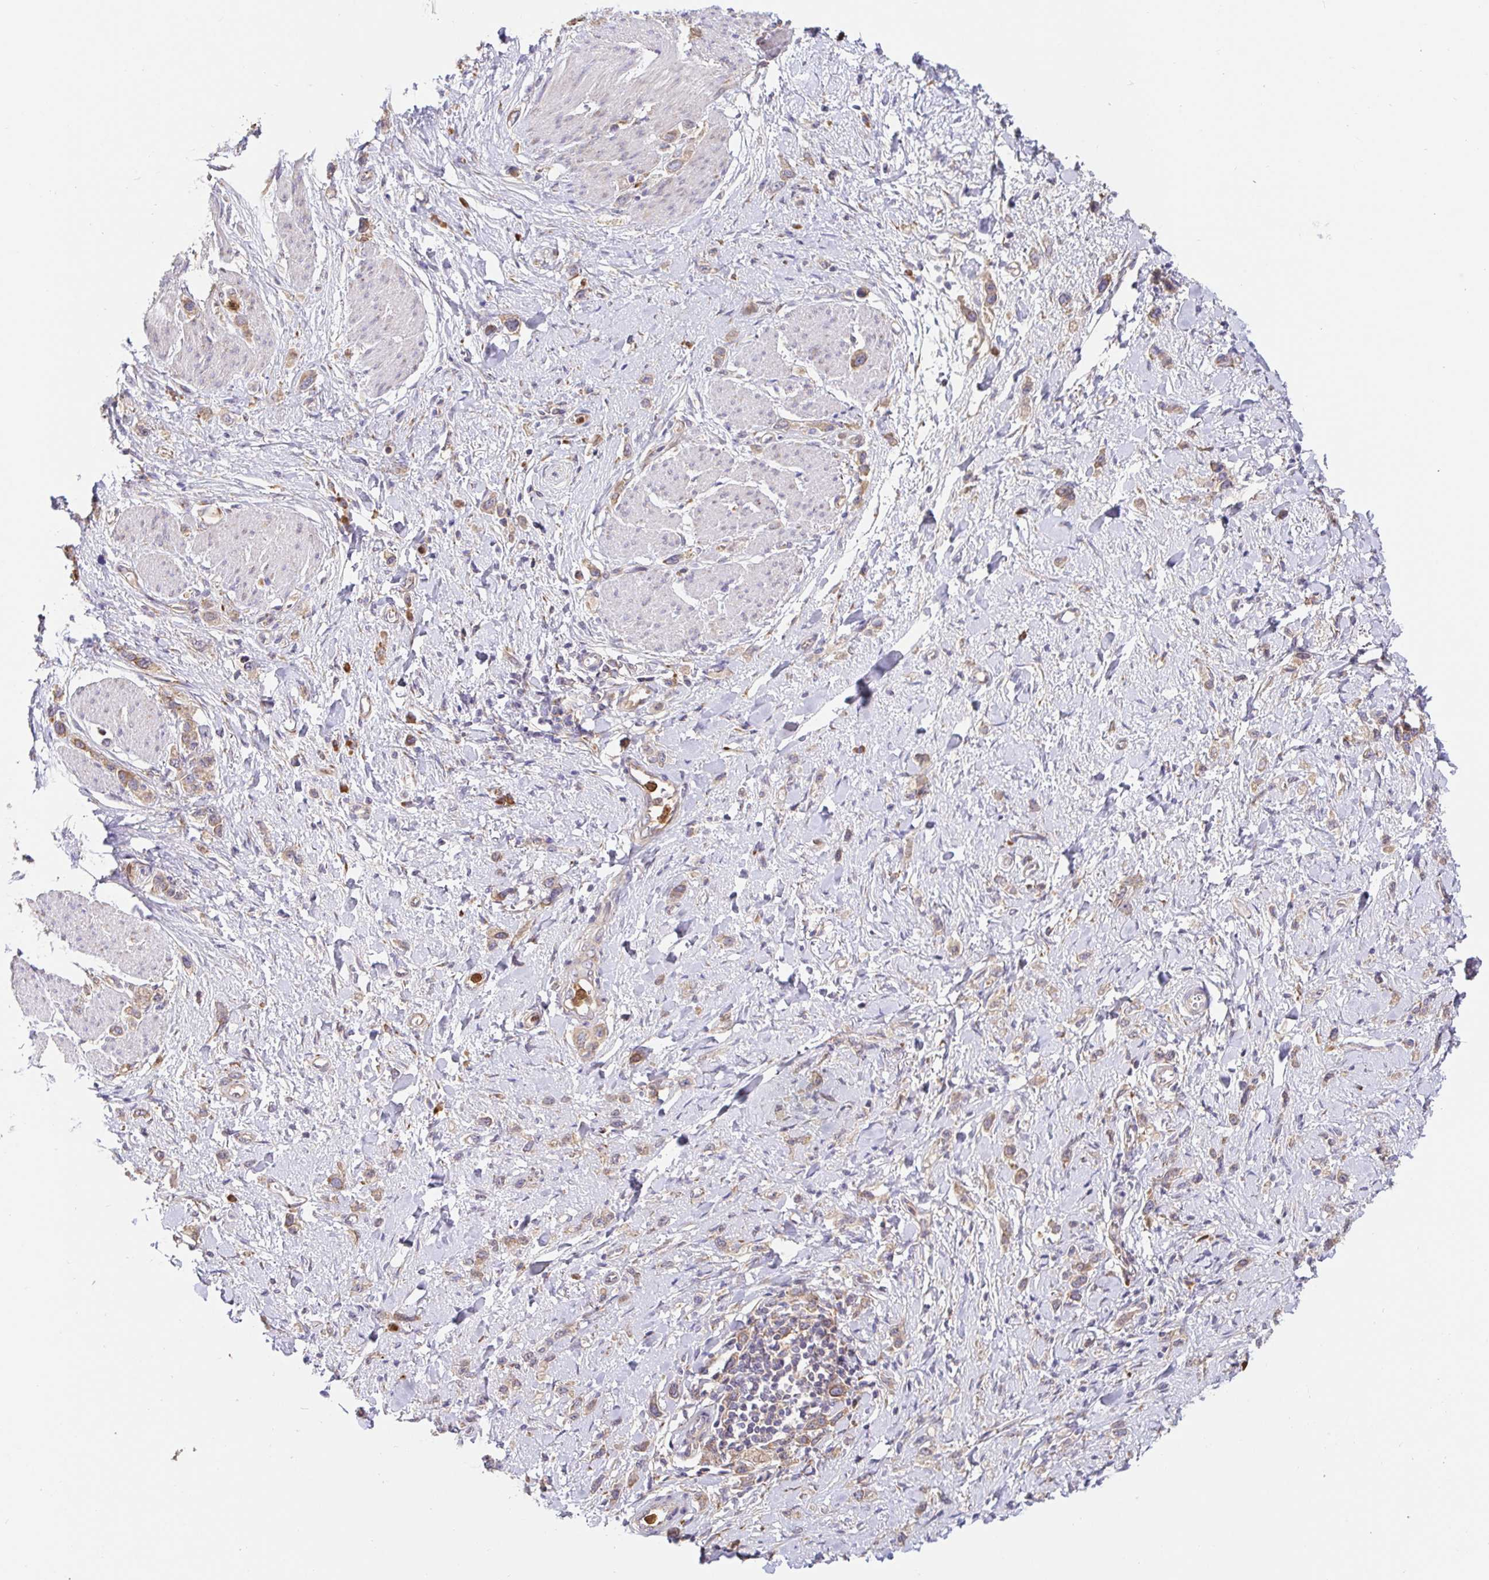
{"staining": {"intensity": "weak", "quantity": ">75%", "location": "cytoplasmic/membranous"}, "tissue": "stomach cancer", "cell_type": "Tumor cells", "image_type": "cancer", "snomed": [{"axis": "morphology", "description": "Adenocarcinoma, NOS"}, {"axis": "topography", "description": "Stomach"}], "caption": "Stomach adenocarcinoma was stained to show a protein in brown. There is low levels of weak cytoplasmic/membranous staining in about >75% of tumor cells.", "gene": "PDPK1", "patient": {"sex": "female", "age": 65}}